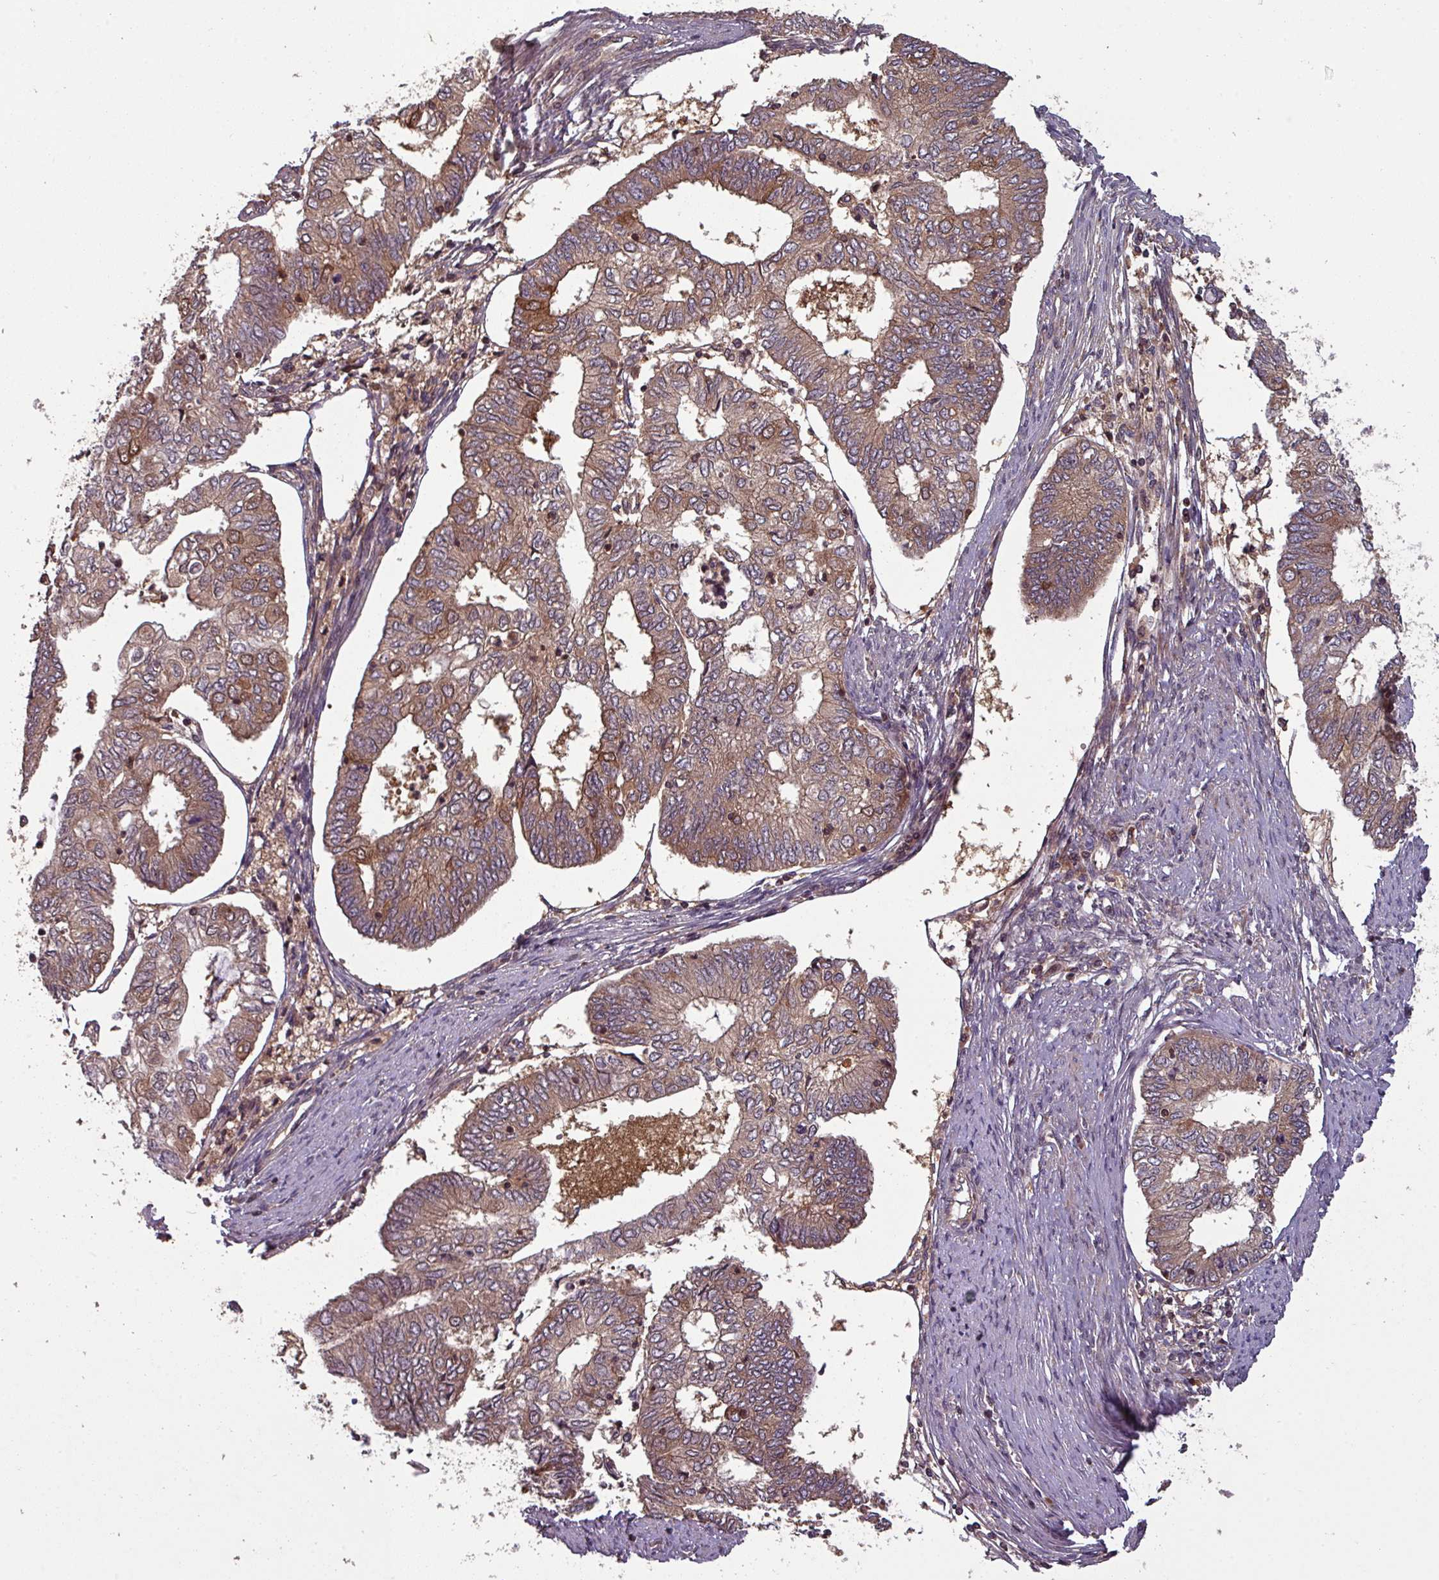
{"staining": {"intensity": "weak", "quantity": ">75%", "location": "cytoplasmic/membranous"}, "tissue": "endometrial cancer", "cell_type": "Tumor cells", "image_type": "cancer", "snomed": [{"axis": "morphology", "description": "Adenocarcinoma, NOS"}, {"axis": "topography", "description": "Endometrium"}], "caption": "Endometrial cancer (adenocarcinoma) was stained to show a protein in brown. There is low levels of weak cytoplasmic/membranous positivity in approximately >75% of tumor cells. (Stains: DAB (3,3'-diaminobenzidine) in brown, nuclei in blue, Microscopy: brightfield microscopy at high magnification).", "gene": "GSKIP", "patient": {"sex": "female", "age": 68}}